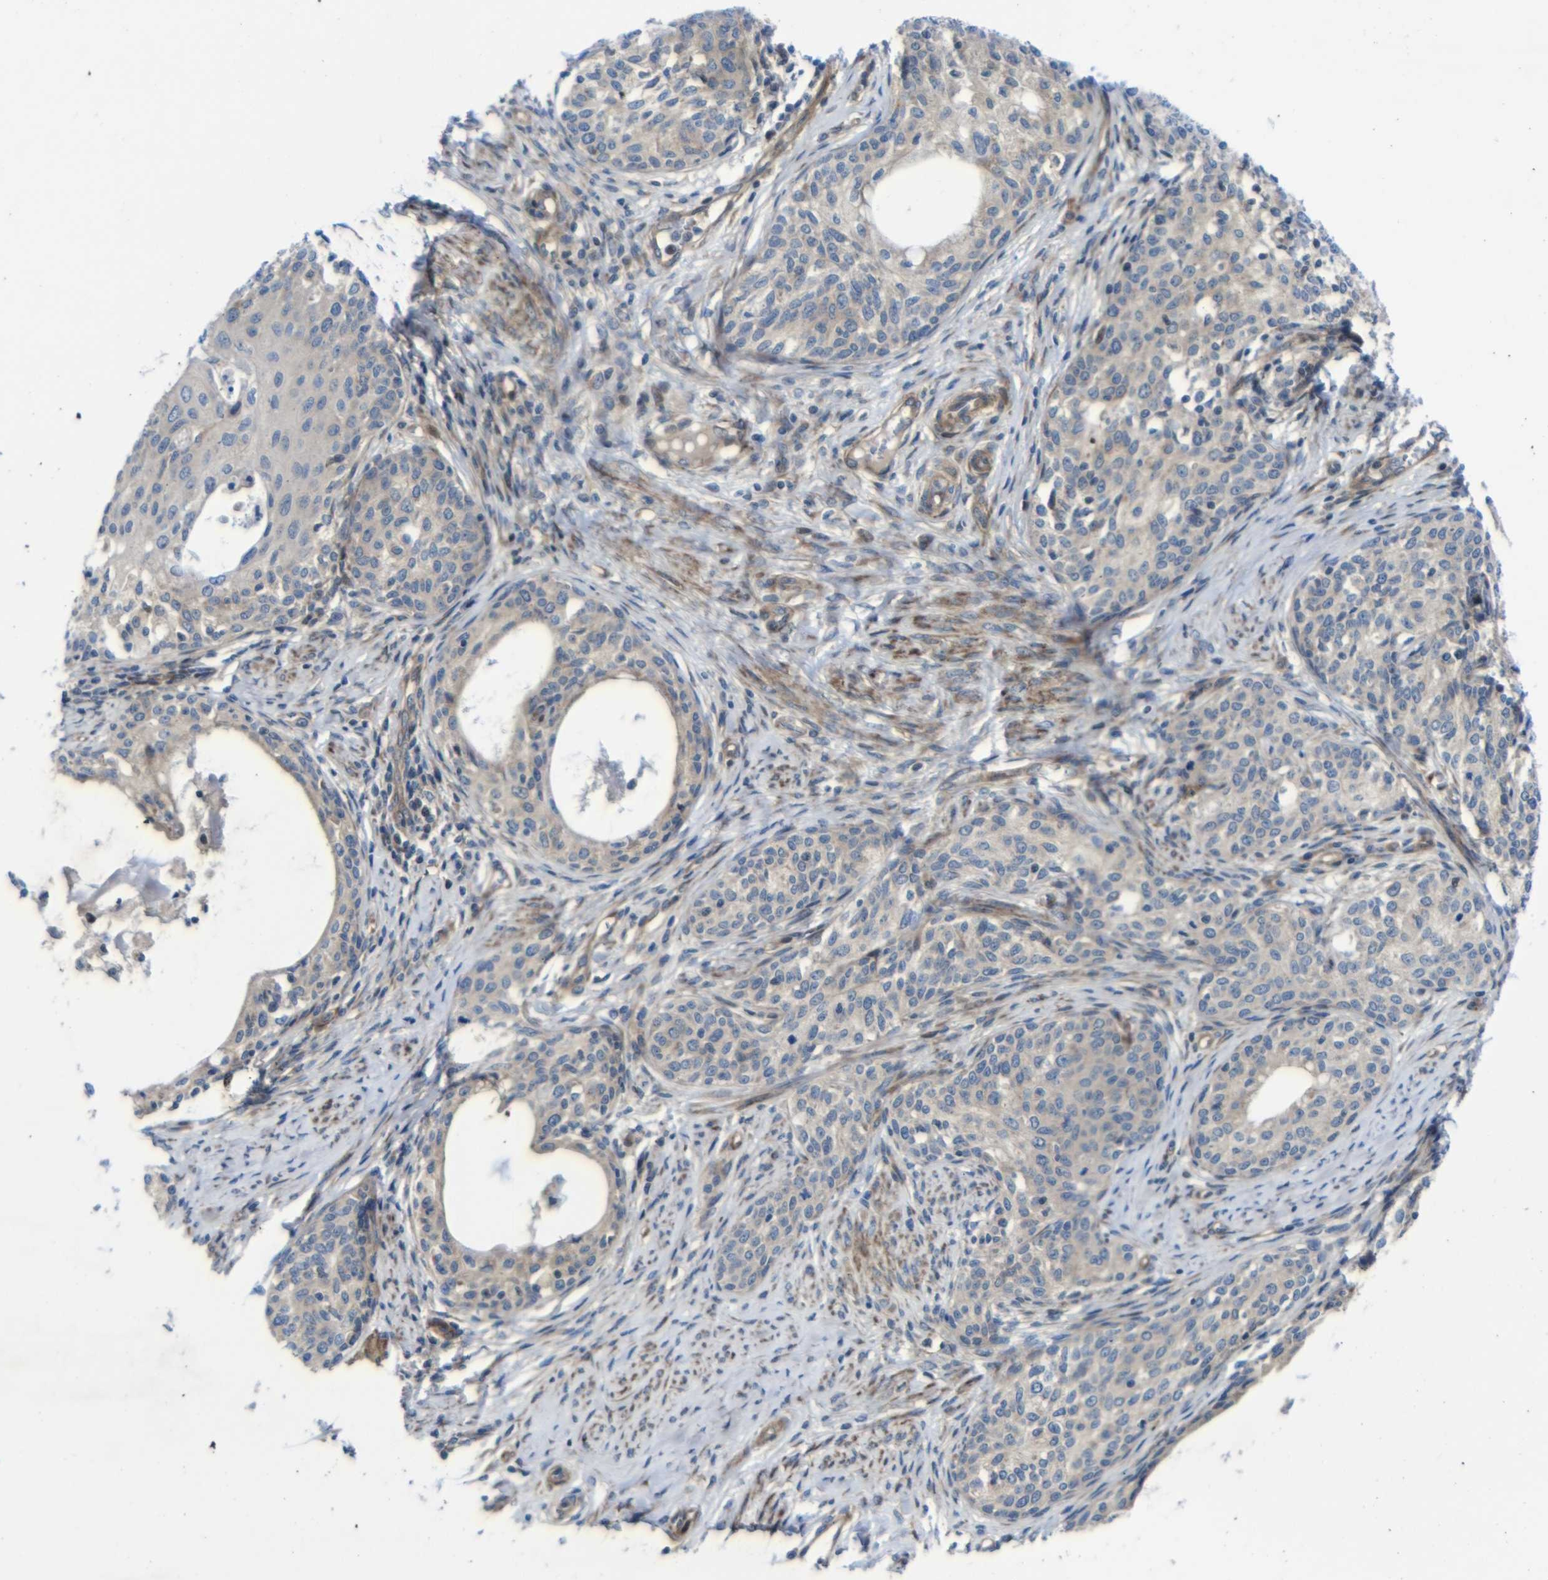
{"staining": {"intensity": "weak", "quantity": ">75%", "location": "cytoplasmic/membranous"}, "tissue": "cervical cancer", "cell_type": "Tumor cells", "image_type": "cancer", "snomed": [{"axis": "morphology", "description": "Squamous cell carcinoma, NOS"}, {"axis": "morphology", "description": "Adenocarcinoma, NOS"}, {"axis": "topography", "description": "Cervix"}], "caption": "Adenocarcinoma (cervical) stained for a protein displays weak cytoplasmic/membranous positivity in tumor cells.", "gene": "PARP14", "patient": {"sex": "female", "age": 52}}